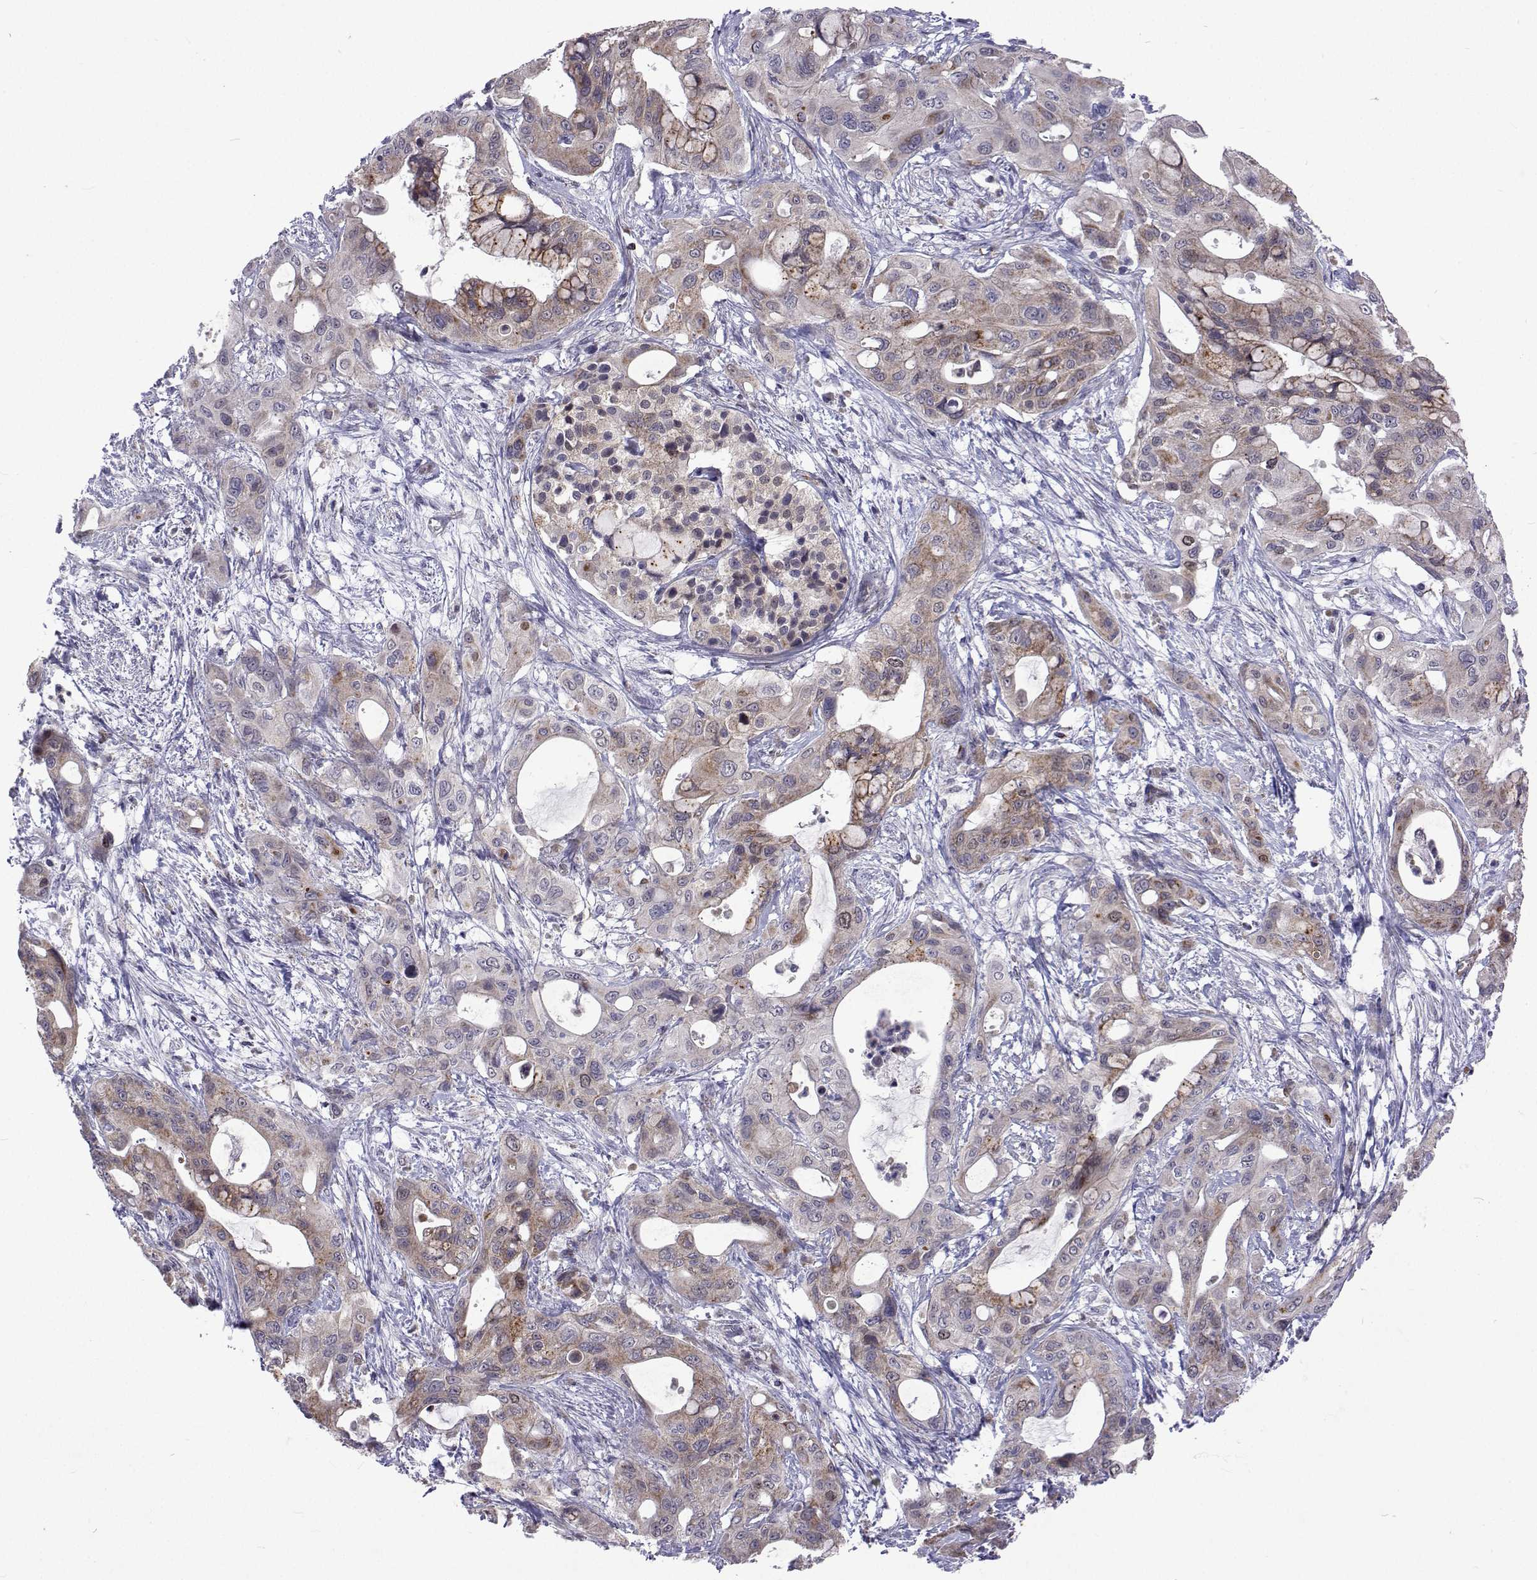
{"staining": {"intensity": "weak", "quantity": "25%-75%", "location": "cytoplasmic/membranous"}, "tissue": "pancreatic cancer", "cell_type": "Tumor cells", "image_type": "cancer", "snomed": [{"axis": "morphology", "description": "Adenocarcinoma, NOS"}, {"axis": "topography", "description": "Pancreas"}], "caption": "Pancreatic cancer (adenocarcinoma) stained with immunohistochemistry reveals weak cytoplasmic/membranous staining in approximately 25%-75% of tumor cells.", "gene": "DHTKD1", "patient": {"sex": "male", "age": 71}}